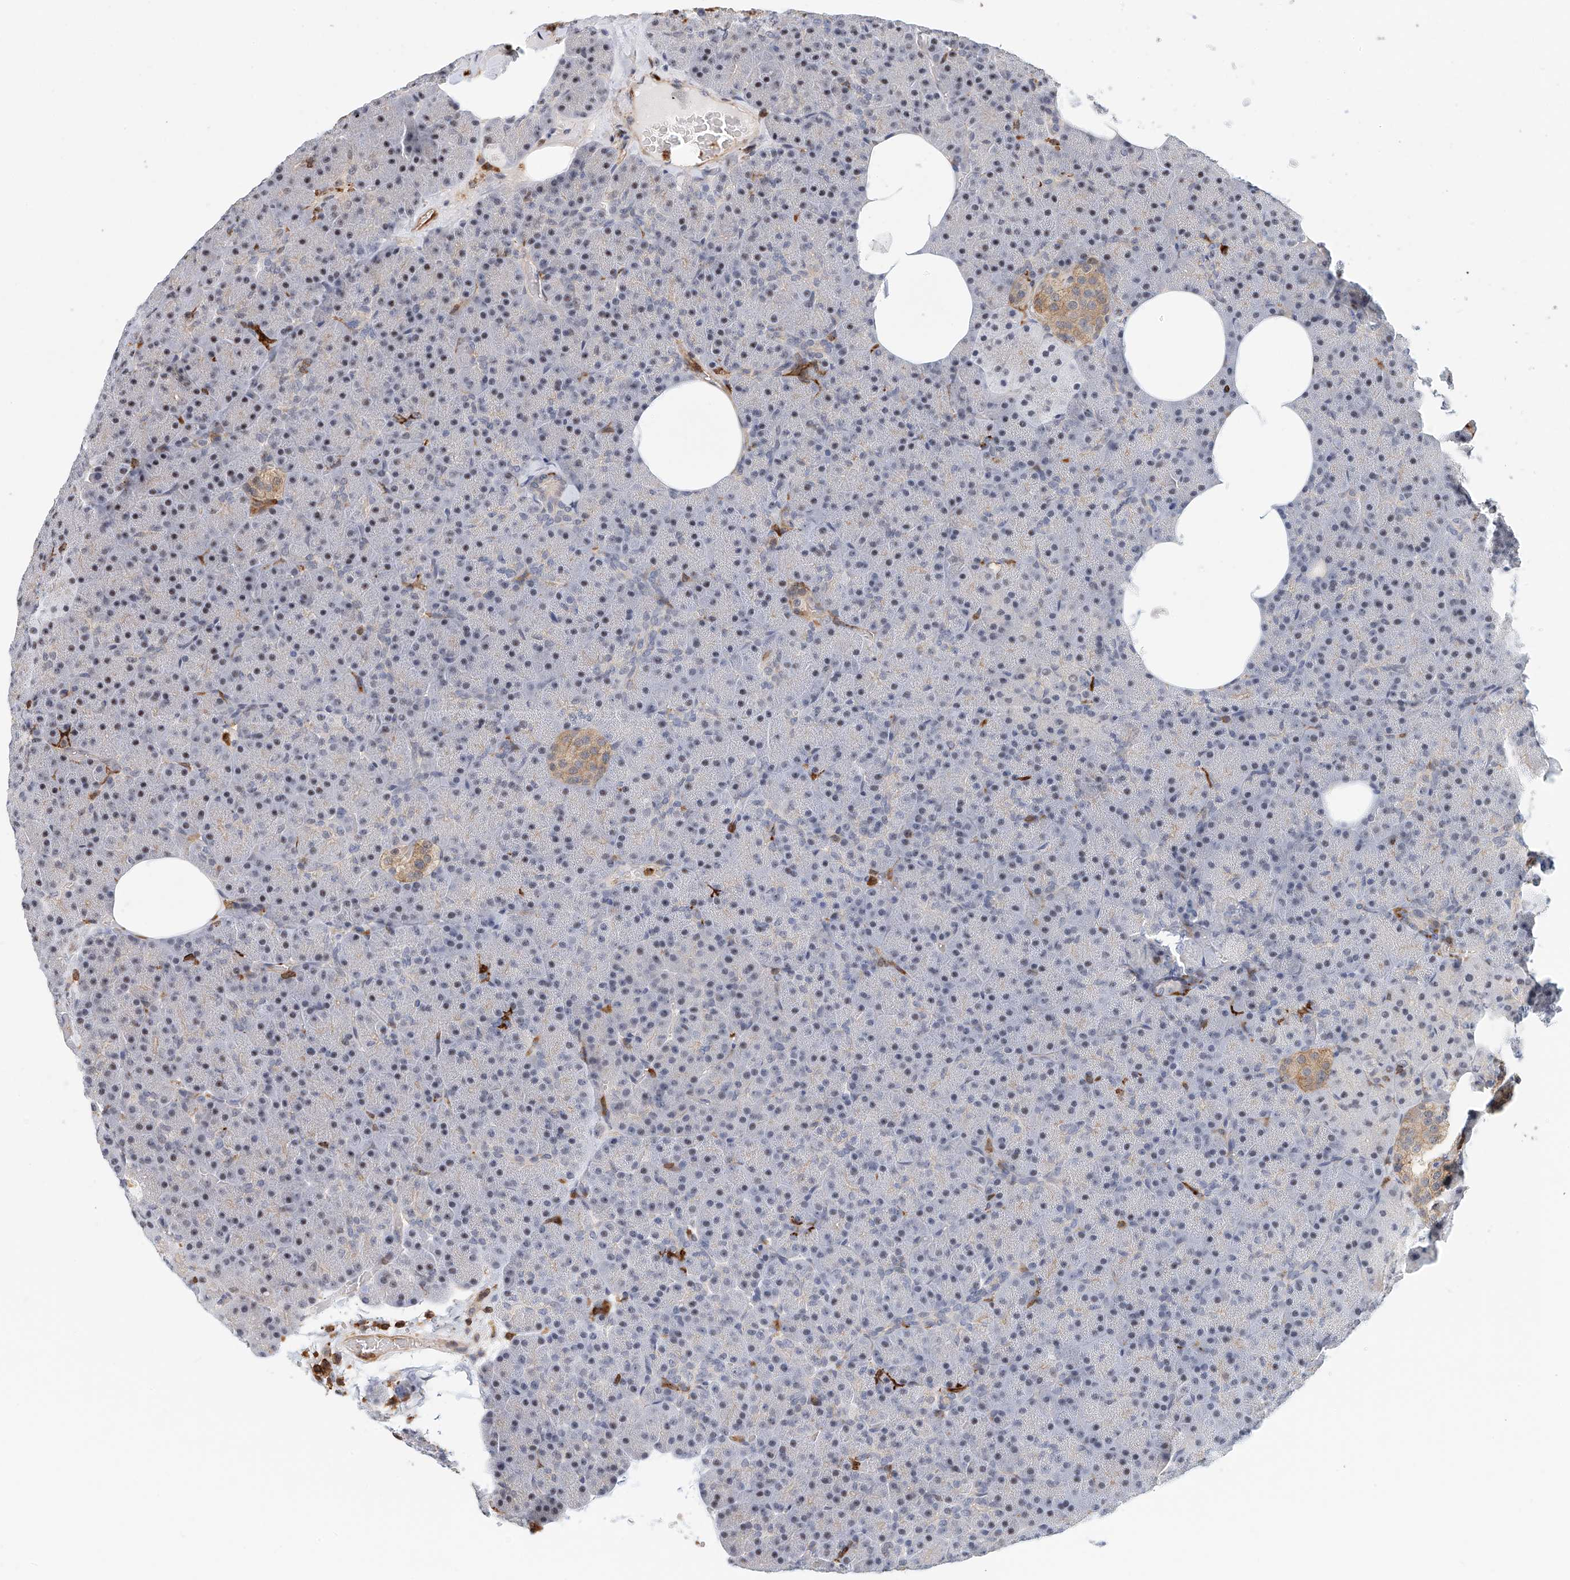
{"staining": {"intensity": "moderate", "quantity": "<25%", "location": "cytoplasmic/membranous"}, "tissue": "pancreas", "cell_type": "Exocrine glandular cells", "image_type": "normal", "snomed": [{"axis": "morphology", "description": "Normal tissue, NOS"}, {"axis": "morphology", "description": "Carcinoid, malignant, NOS"}, {"axis": "topography", "description": "Pancreas"}], "caption": "Human pancreas stained for a protein (brown) demonstrates moderate cytoplasmic/membranous positive staining in about <25% of exocrine glandular cells.", "gene": "MICAL1", "patient": {"sex": "female", "age": 35}}